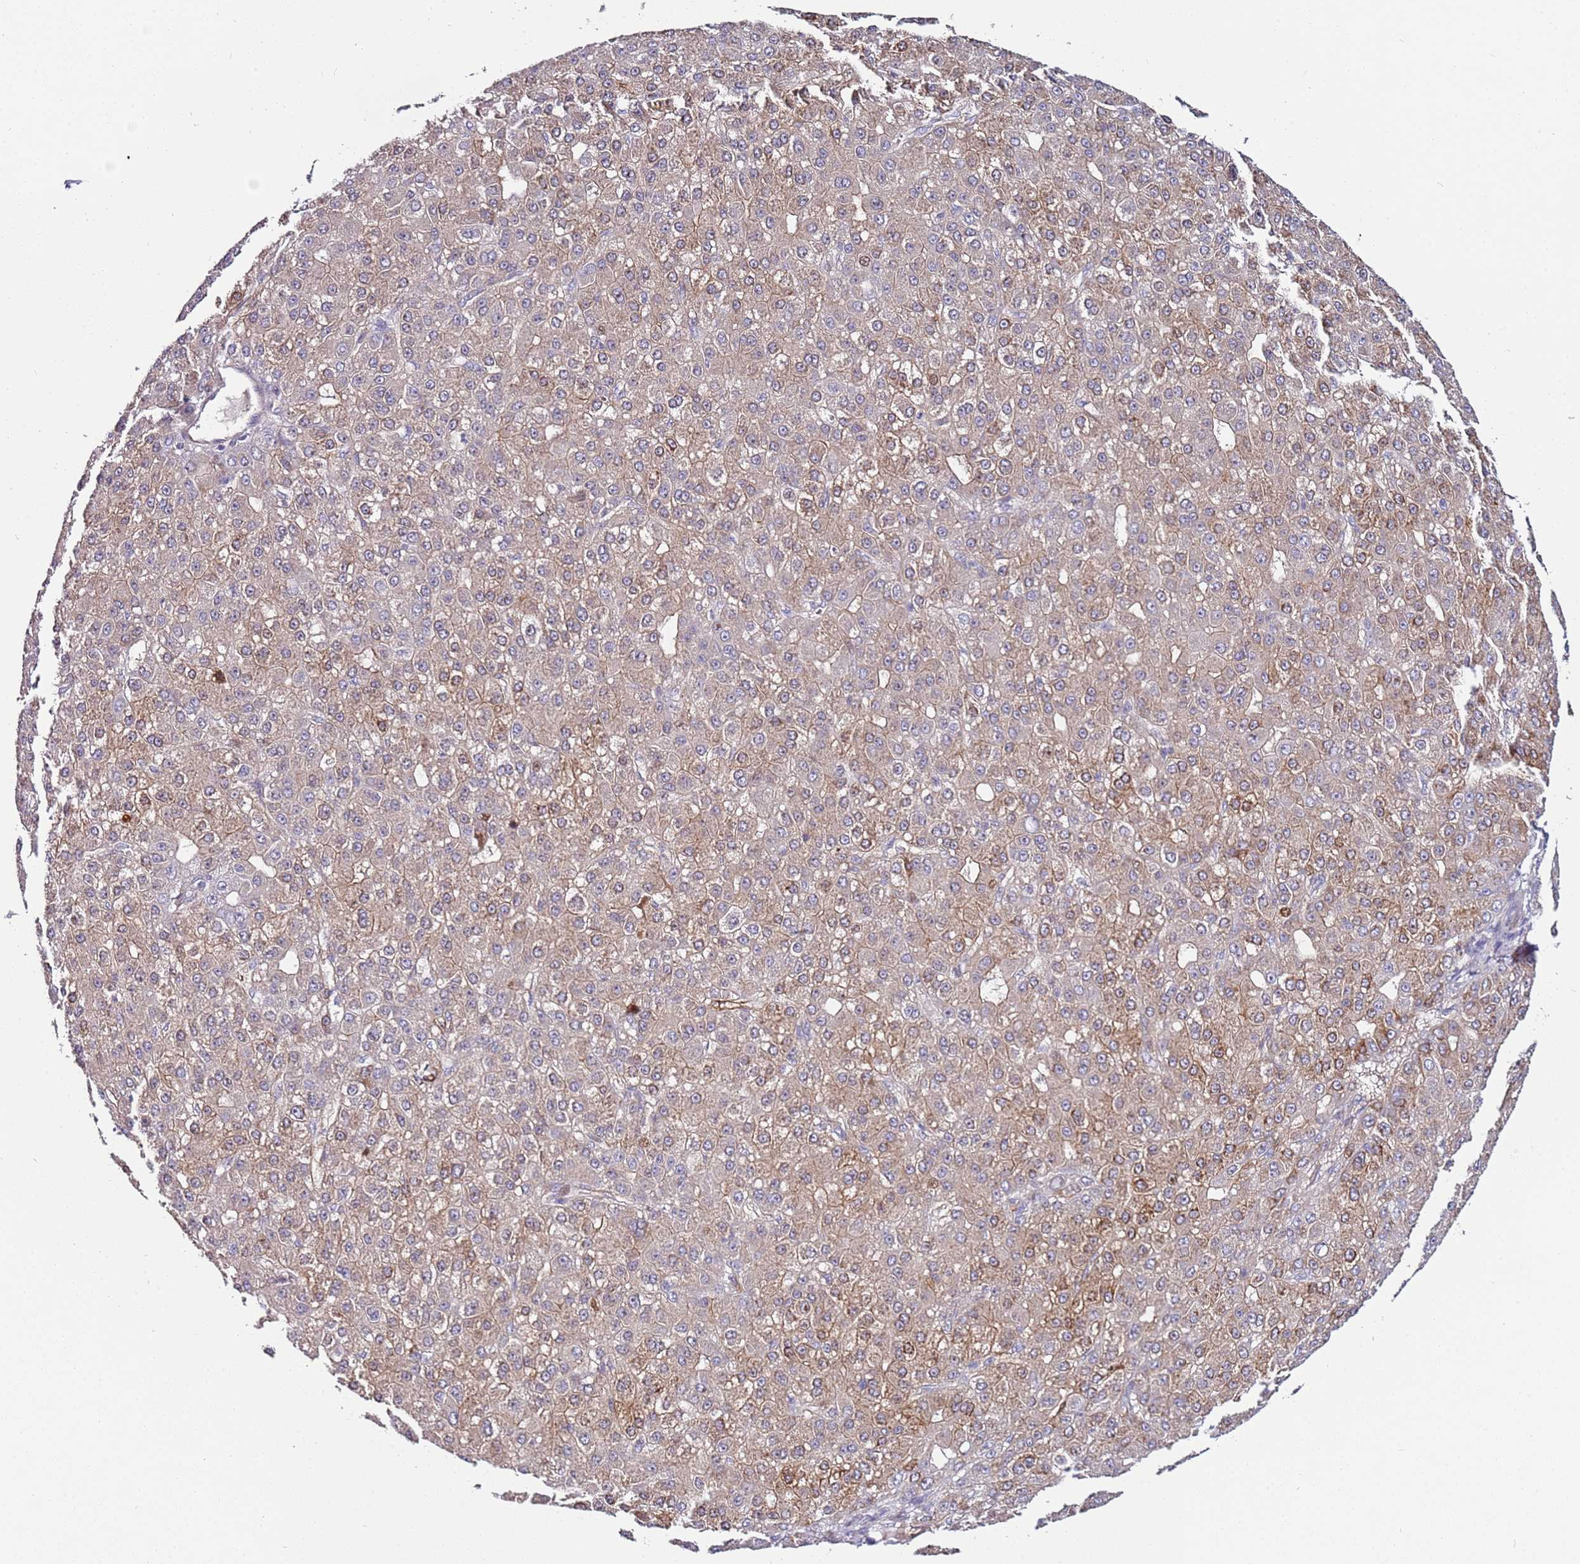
{"staining": {"intensity": "weak", "quantity": "25%-75%", "location": "cytoplasmic/membranous"}, "tissue": "liver cancer", "cell_type": "Tumor cells", "image_type": "cancer", "snomed": [{"axis": "morphology", "description": "Carcinoma, Hepatocellular, NOS"}, {"axis": "topography", "description": "Liver"}], "caption": "Weak cytoplasmic/membranous expression for a protein is appreciated in approximately 25%-75% of tumor cells of liver cancer using immunohistochemistry.", "gene": "SRRM5", "patient": {"sex": "male", "age": 67}}